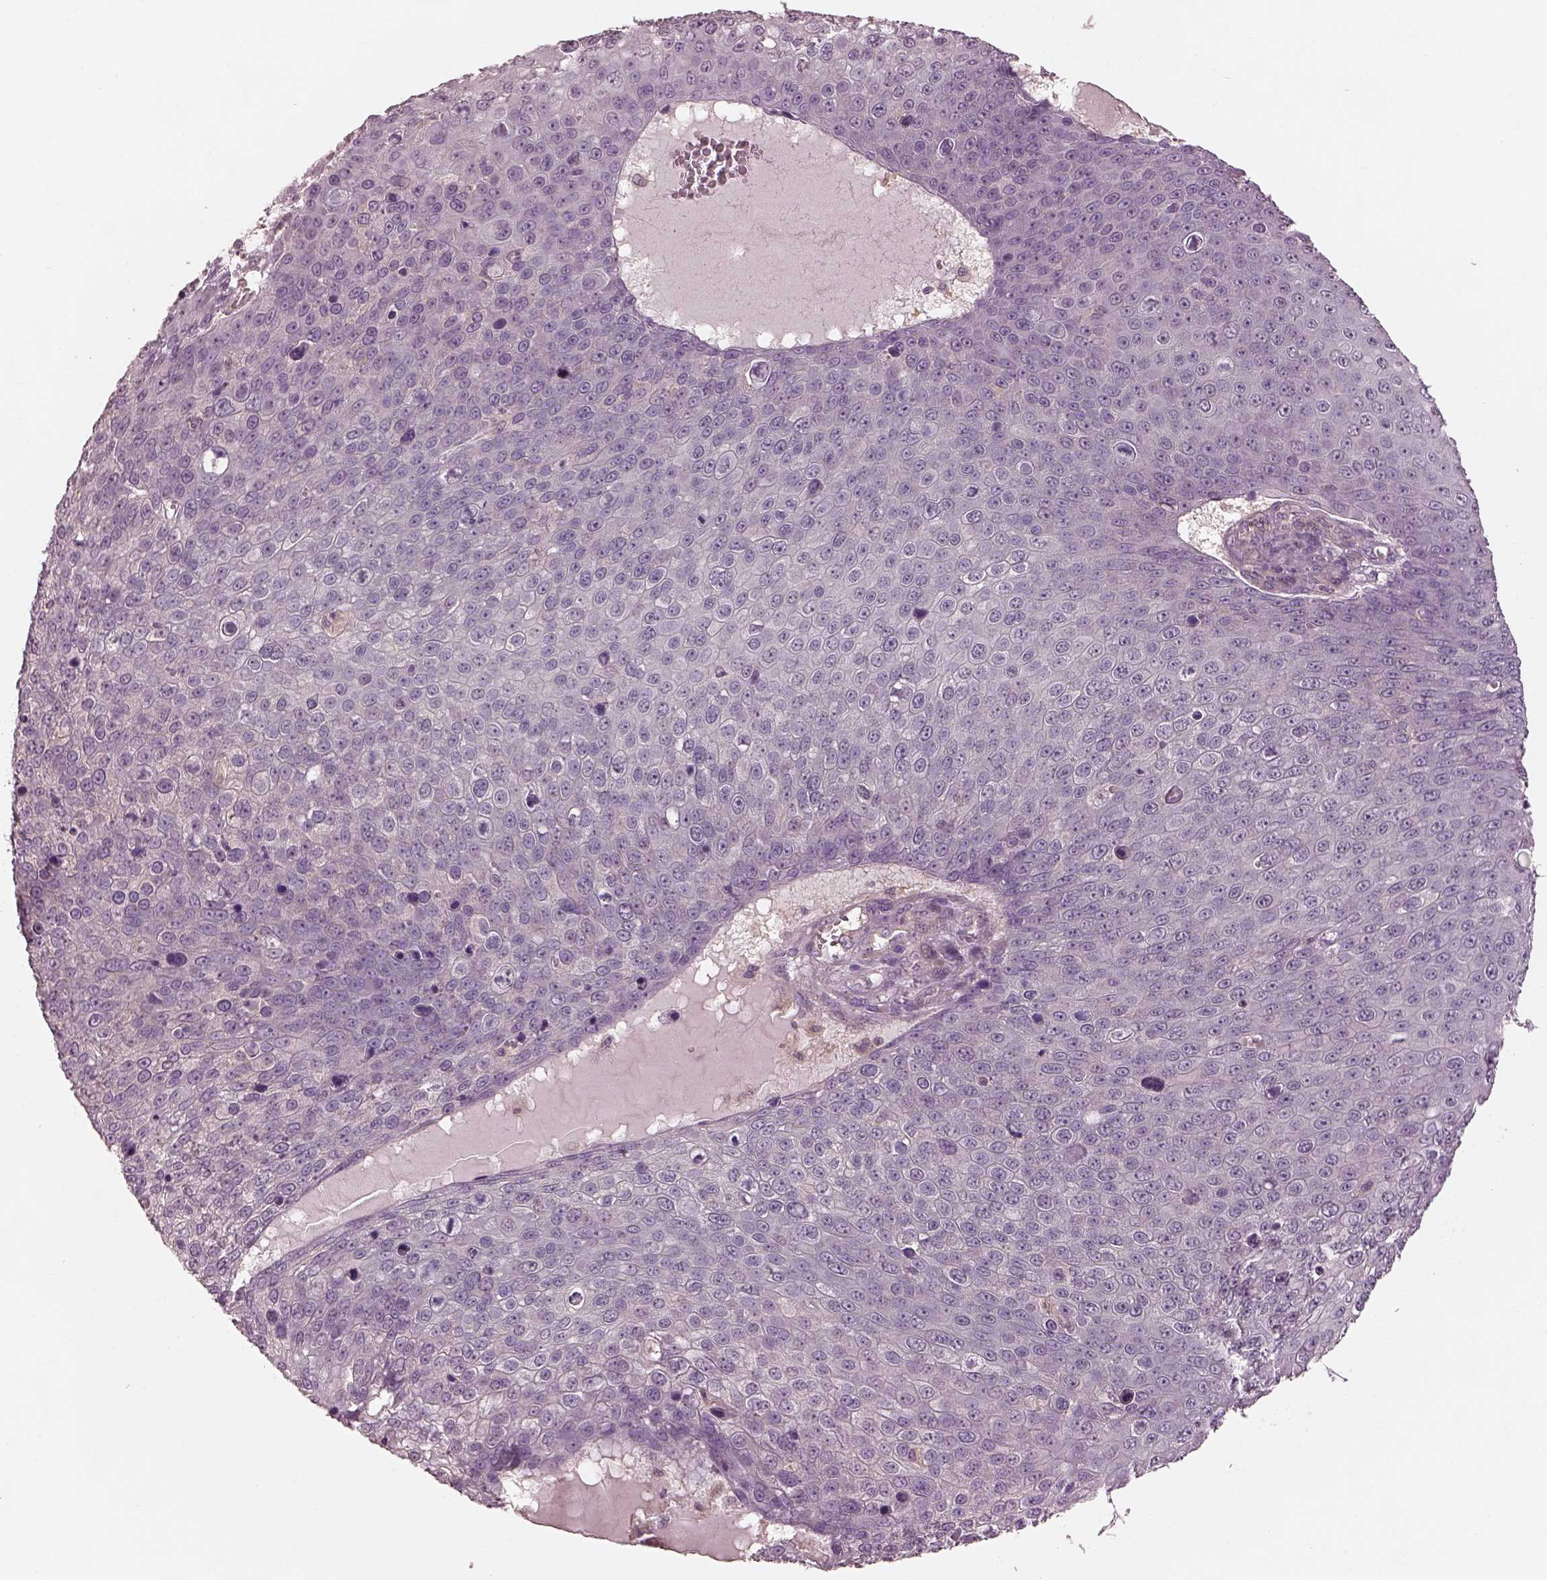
{"staining": {"intensity": "negative", "quantity": "none", "location": "none"}, "tissue": "skin cancer", "cell_type": "Tumor cells", "image_type": "cancer", "snomed": [{"axis": "morphology", "description": "Squamous cell carcinoma, NOS"}, {"axis": "topography", "description": "Skin"}], "caption": "This is an immunohistochemistry histopathology image of skin cancer (squamous cell carcinoma). There is no positivity in tumor cells.", "gene": "PRKACG", "patient": {"sex": "male", "age": 71}}